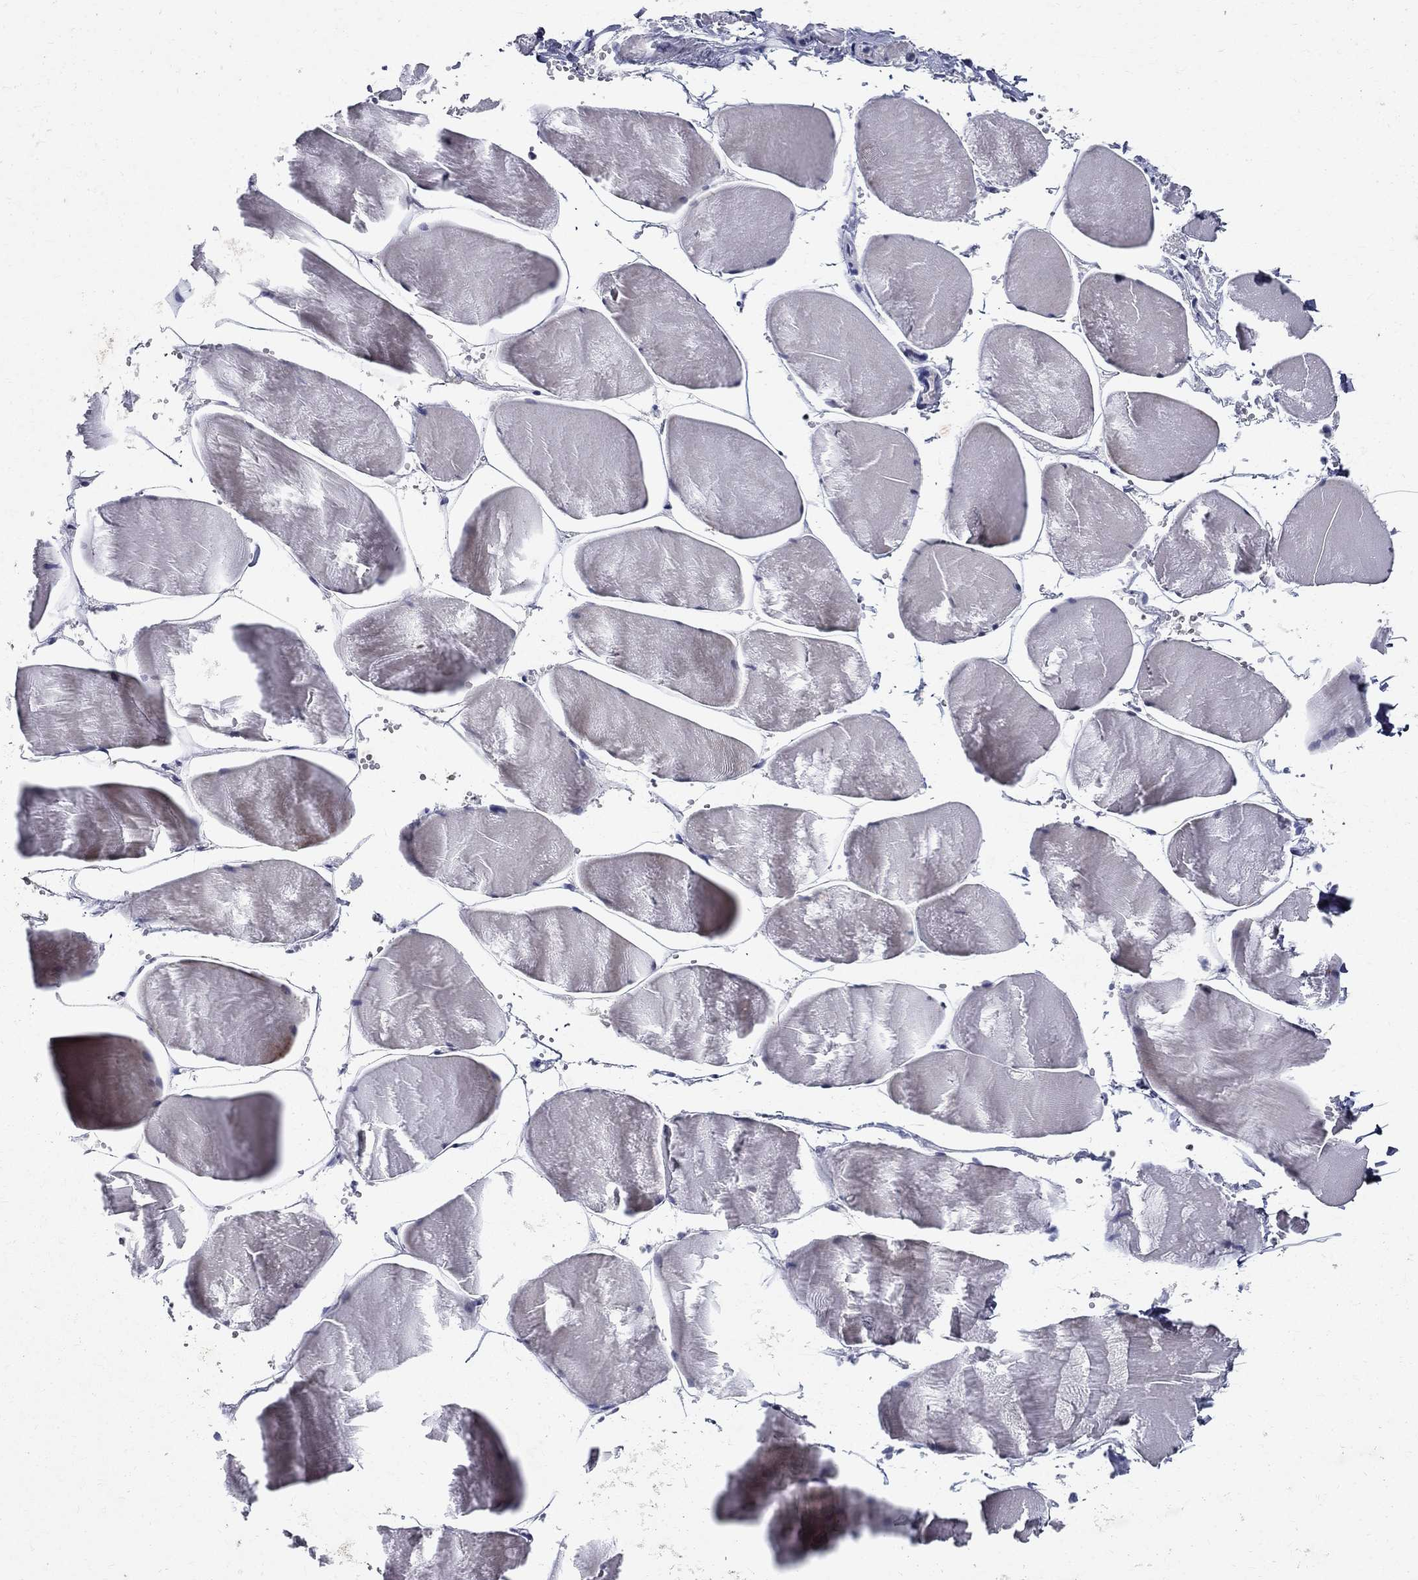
{"staining": {"intensity": "weak", "quantity": "<25%", "location": "cytoplasmic/membranous"}, "tissue": "skeletal muscle", "cell_type": "Myocytes", "image_type": "normal", "snomed": [{"axis": "morphology", "description": "Normal tissue, NOS"}, {"axis": "morphology", "description": "Malignant melanoma, Metastatic site"}, {"axis": "topography", "description": "Skeletal muscle"}], "caption": "This is a image of immunohistochemistry staining of unremarkable skeletal muscle, which shows no positivity in myocytes.", "gene": "RBFOX1", "patient": {"sex": "male", "age": 50}}